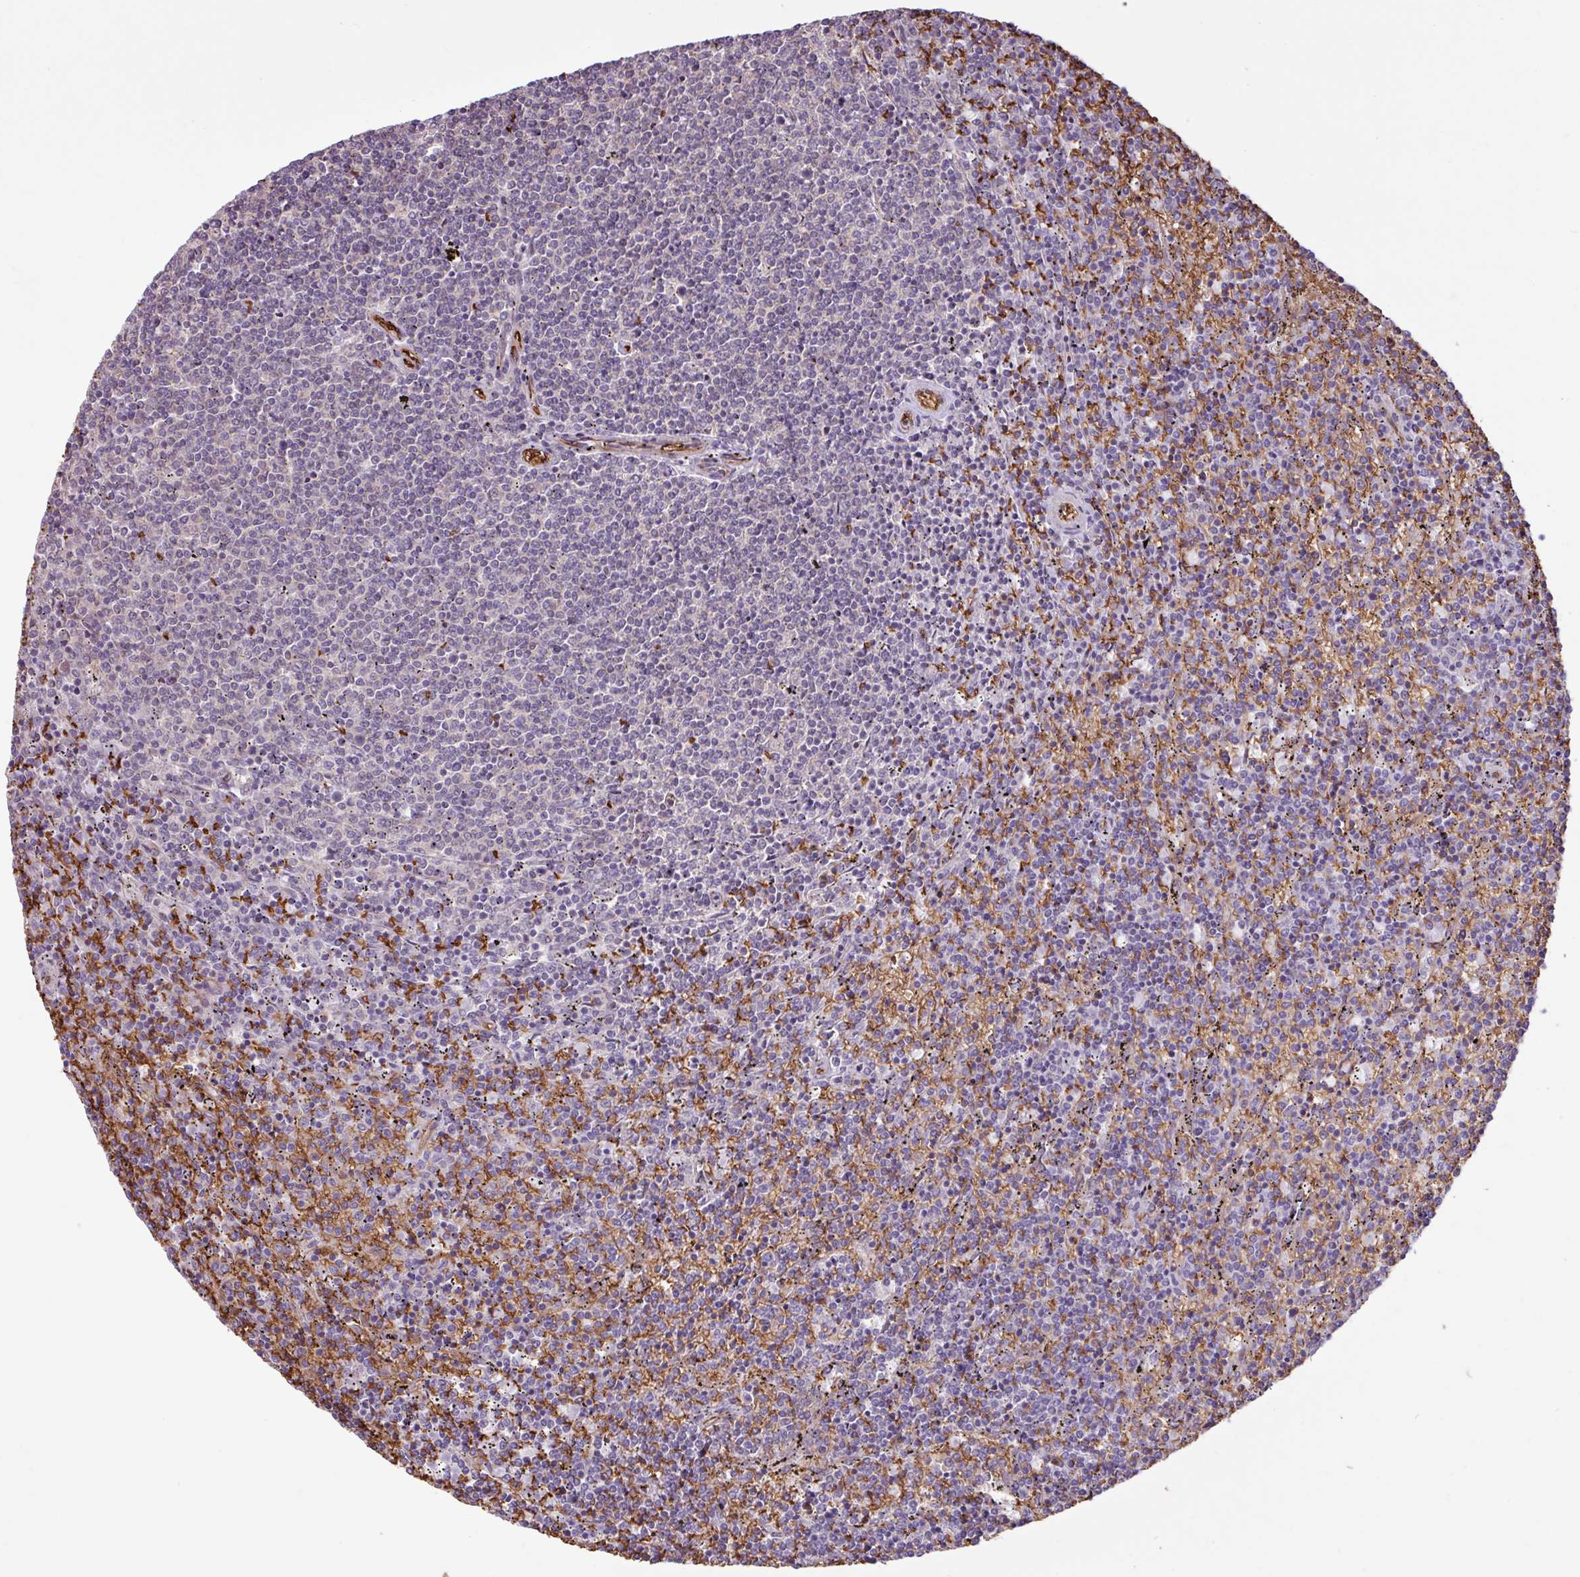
{"staining": {"intensity": "negative", "quantity": "none", "location": "none"}, "tissue": "lymphoma", "cell_type": "Tumor cells", "image_type": "cancer", "snomed": [{"axis": "morphology", "description": "Malignant lymphoma, non-Hodgkin's type, Low grade"}, {"axis": "topography", "description": "Spleen"}], "caption": "A high-resolution histopathology image shows IHC staining of low-grade malignant lymphoma, non-Hodgkin's type, which displays no significant expression in tumor cells.", "gene": "RAD21L1", "patient": {"sex": "female", "age": 50}}